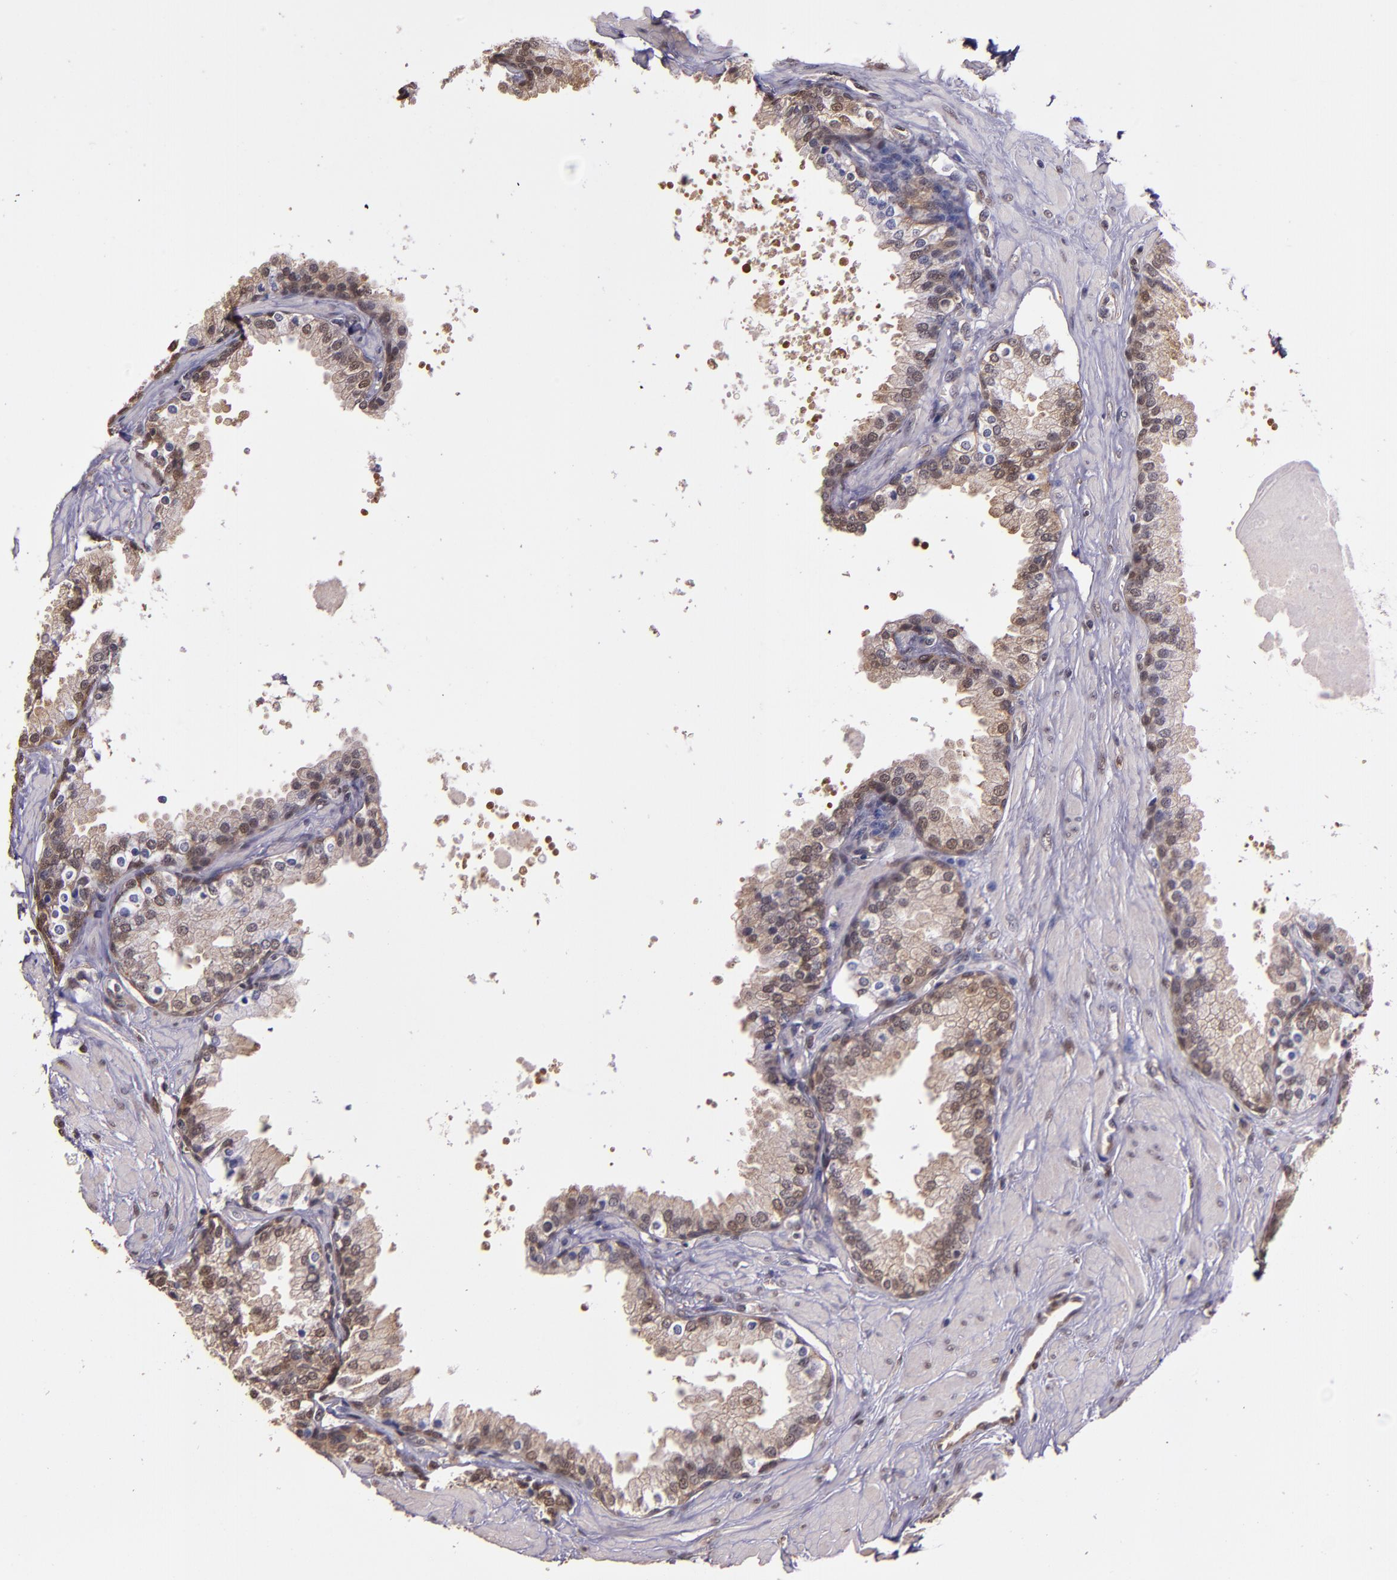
{"staining": {"intensity": "moderate", "quantity": ">75%", "location": "cytoplasmic/membranous,nuclear"}, "tissue": "prostate", "cell_type": "Glandular cells", "image_type": "normal", "snomed": [{"axis": "morphology", "description": "Normal tissue, NOS"}, {"axis": "topography", "description": "Prostate"}], "caption": "Immunohistochemistry (IHC) of normal human prostate exhibits medium levels of moderate cytoplasmic/membranous,nuclear staining in approximately >75% of glandular cells. (brown staining indicates protein expression, while blue staining denotes nuclei).", "gene": "STAT6", "patient": {"sex": "male", "age": 51}}